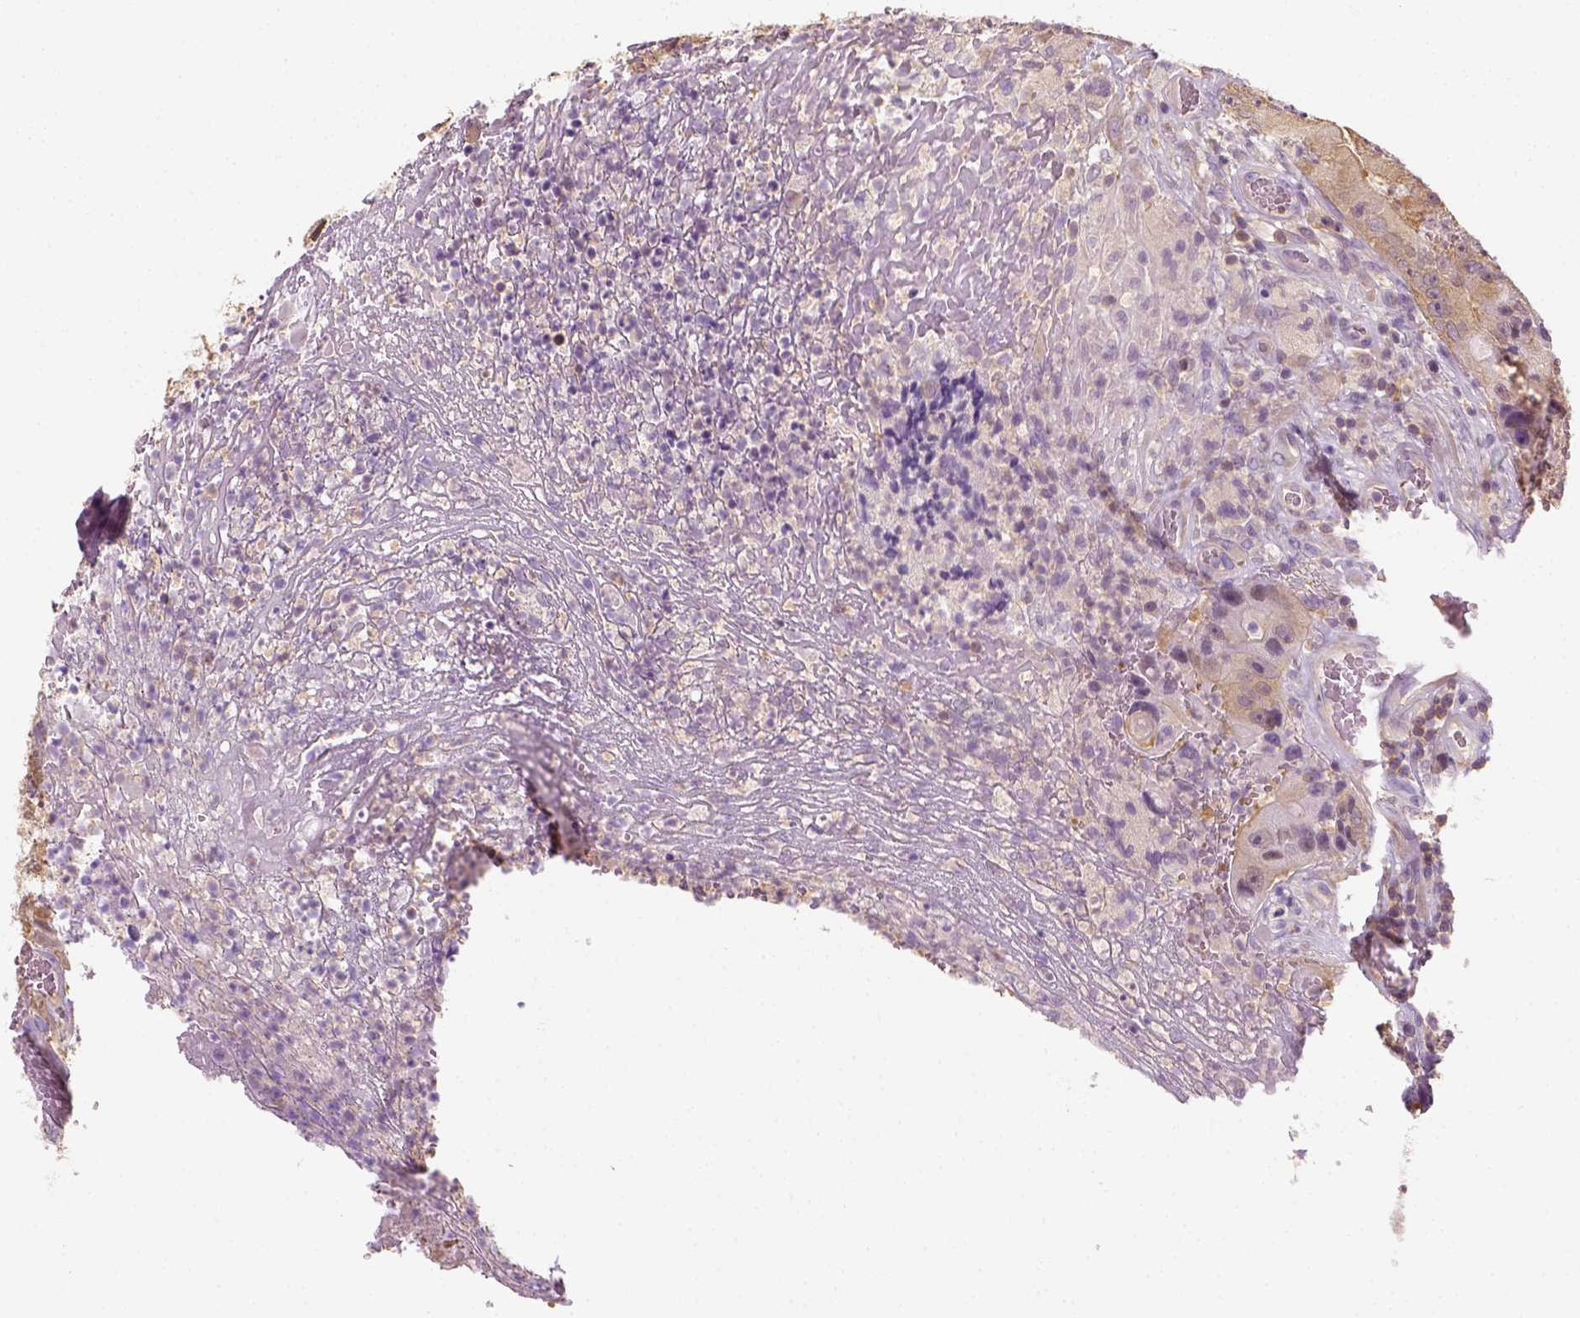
{"staining": {"intensity": "weak", "quantity": ">75%", "location": "cytoplasmic/membranous"}, "tissue": "colorectal cancer", "cell_type": "Tumor cells", "image_type": "cancer", "snomed": [{"axis": "morphology", "description": "Adenocarcinoma, NOS"}, {"axis": "topography", "description": "Colon"}], "caption": "IHC image of human colorectal adenocarcinoma stained for a protein (brown), which shows low levels of weak cytoplasmic/membranous positivity in about >75% of tumor cells.", "gene": "EPHB1", "patient": {"sex": "female", "age": 86}}